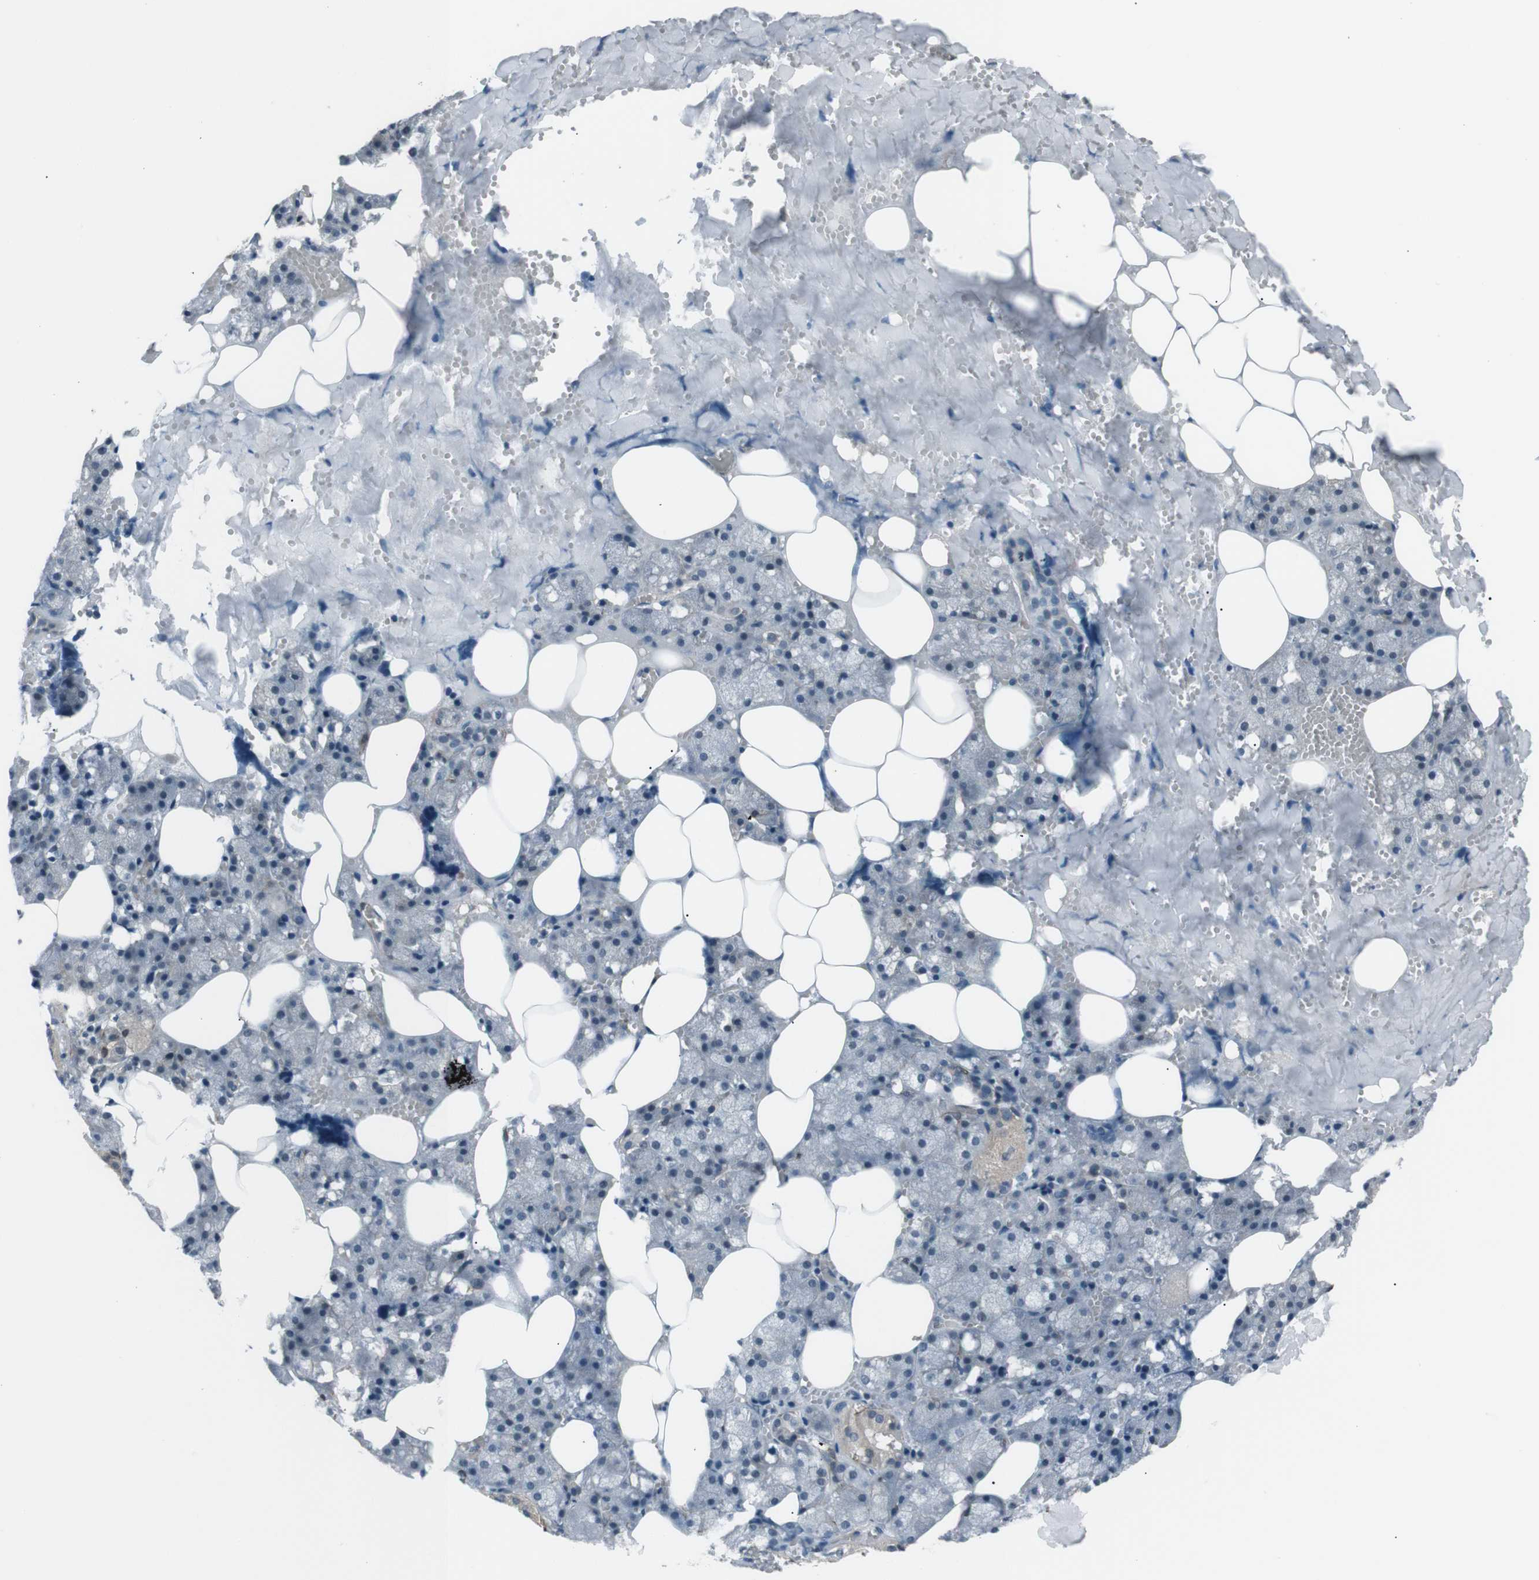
{"staining": {"intensity": "weak", "quantity": "<25%", "location": "cytoplasmic/membranous"}, "tissue": "salivary gland", "cell_type": "Glandular cells", "image_type": "normal", "snomed": [{"axis": "morphology", "description": "Normal tissue, NOS"}, {"axis": "topography", "description": "Salivary gland"}], "caption": "A high-resolution micrograph shows immunohistochemistry staining of benign salivary gland, which displays no significant positivity in glandular cells. The staining is performed using DAB brown chromogen with nuclei counter-stained in using hematoxylin.", "gene": "PDLIM5", "patient": {"sex": "male", "age": 62}}